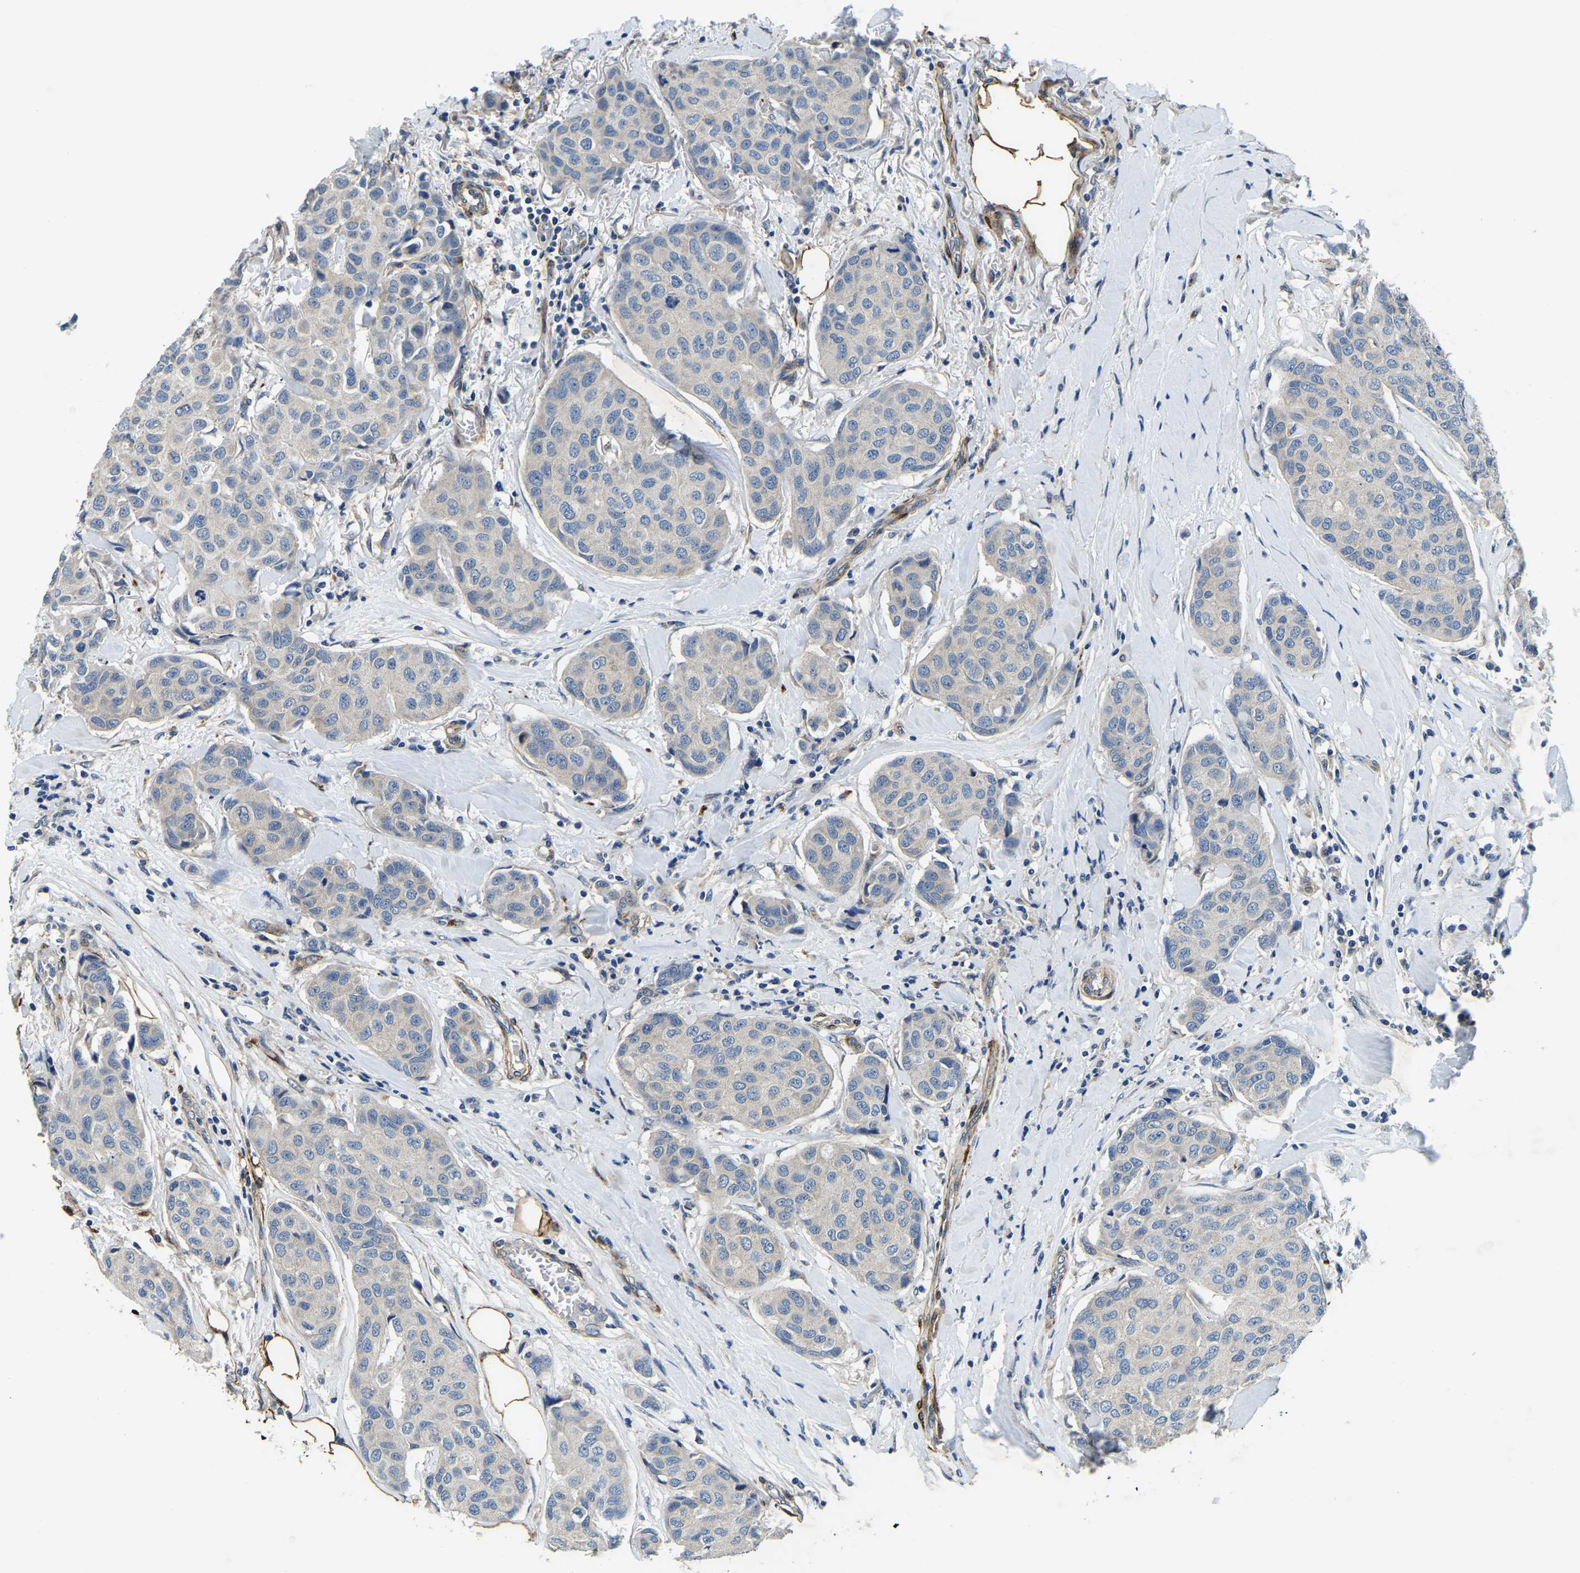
{"staining": {"intensity": "negative", "quantity": "none", "location": "none"}, "tissue": "breast cancer", "cell_type": "Tumor cells", "image_type": "cancer", "snomed": [{"axis": "morphology", "description": "Duct carcinoma"}, {"axis": "topography", "description": "Breast"}], "caption": "An image of breast cancer (infiltrating ductal carcinoma) stained for a protein reveals no brown staining in tumor cells. (DAB immunohistochemistry (IHC), high magnification).", "gene": "RNF39", "patient": {"sex": "female", "age": 80}}